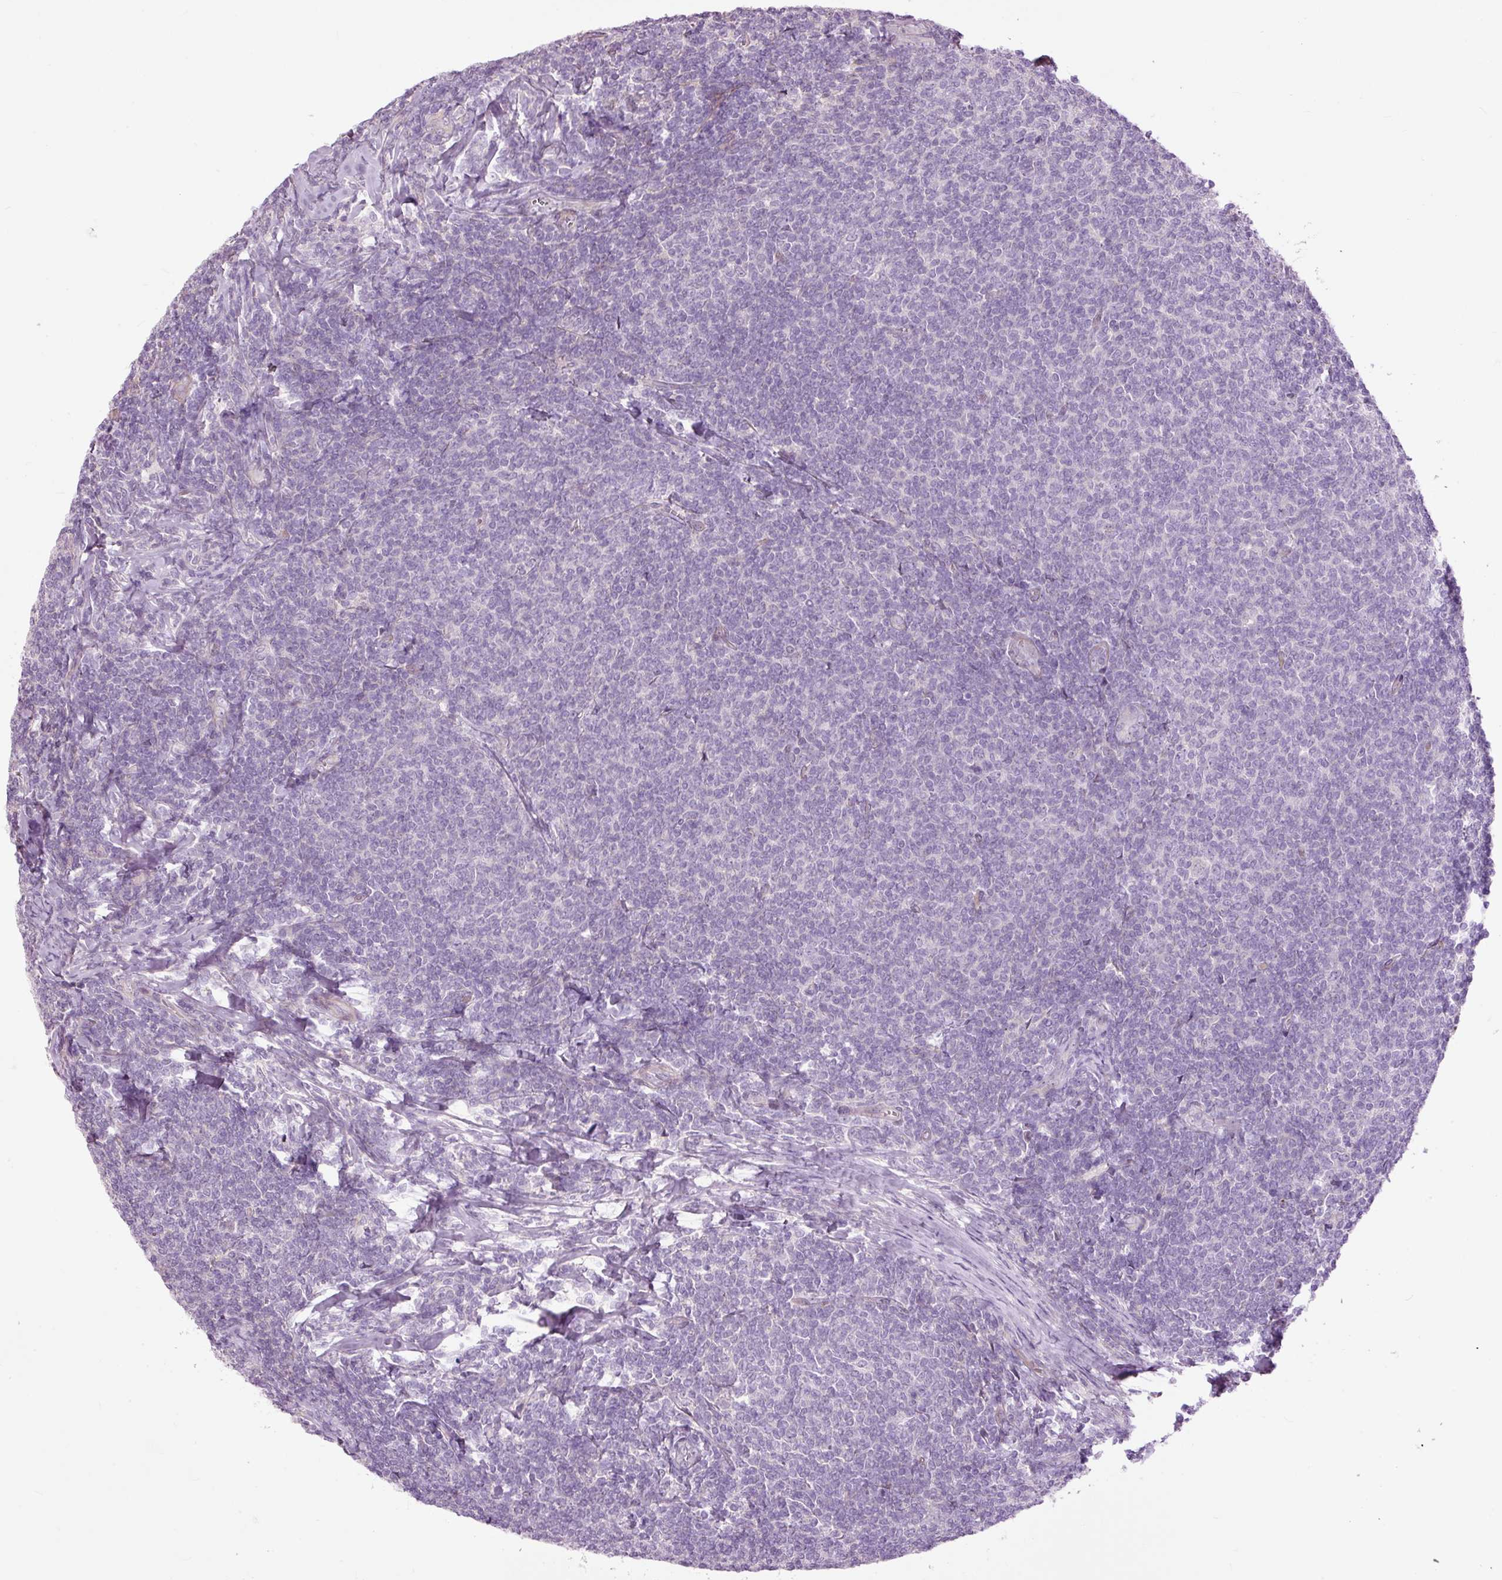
{"staining": {"intensity": "negative", "quantity": "none", "location": "none"}, "tissue": "lymphoma", "cell_type": "Tumor cells", "image_type": "cancer", "snomed": [{"axis": "morphology", "description": "Malignant lymphoma, non-Hodgkin's type, Low grade"}, {"axis": "topography", "description": "Lymph node"}], "caption": "There is no significant staining in tumor cells of low-grade malignant lymphoma, non-Hodgkin's type.", "gene": "FCRL4", "patient": {"sex": "male", "age": 52}}